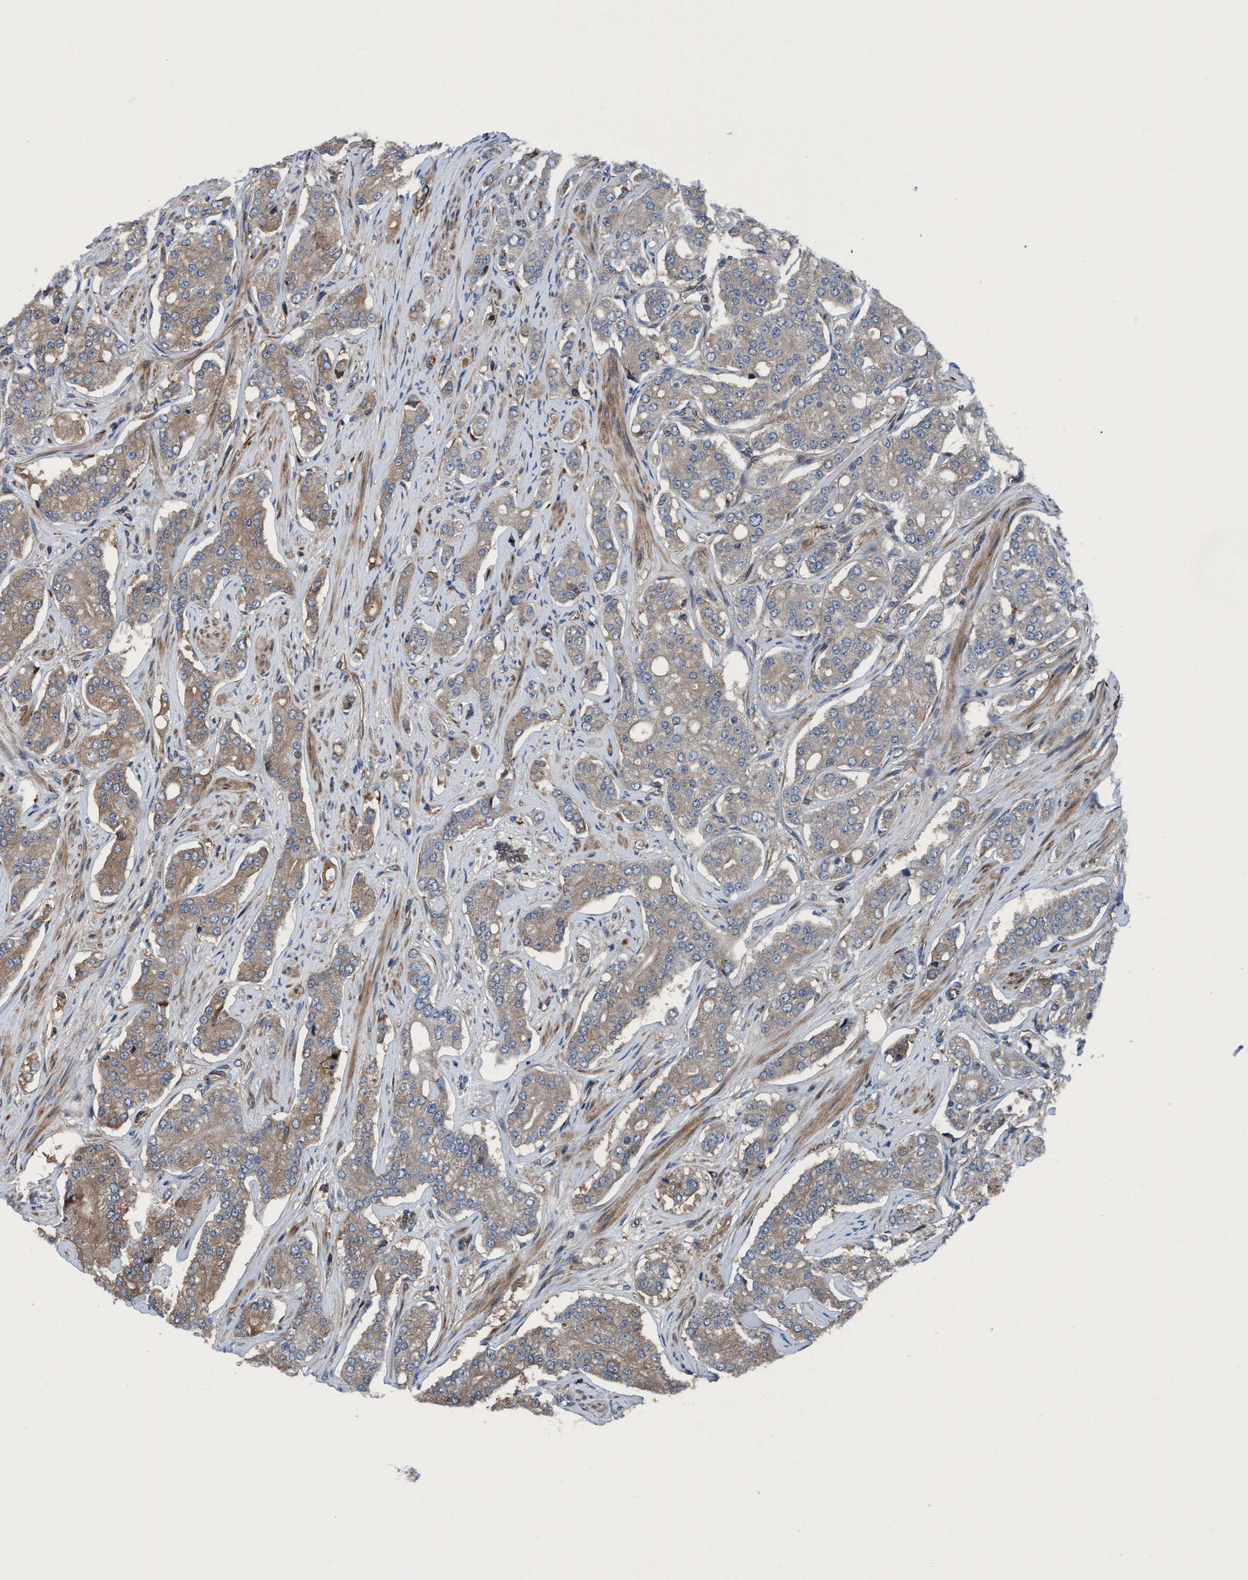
{"staining": {"intensity": "weak", "quantity": ">75%", "location": "cytoplasmic/membranous"}, "tissue": "prostate cancer", "cell_type": "Tumor cells", "image_type": "cancer", "snomed": [{"axis": "morphology", "description": "Adenocarcinoma, High grade"}, {"axis": "topography", "description": "Prostate"}], "caption": "Brown immunohistochemical staining in human prostate cancer (high-grade adenocarcinoma) demonstrates weak cytoplasmic/membranous expression in approximately >75% of tumor cells. The staining is performed using DAB (3,3'-diaminobenzidine) brown chromogen to label protein expression. The nuclei are counter-stained blue using hematoxylin.", "gene": "NMT1", "patient": {"sex": "male", "age": 71}}